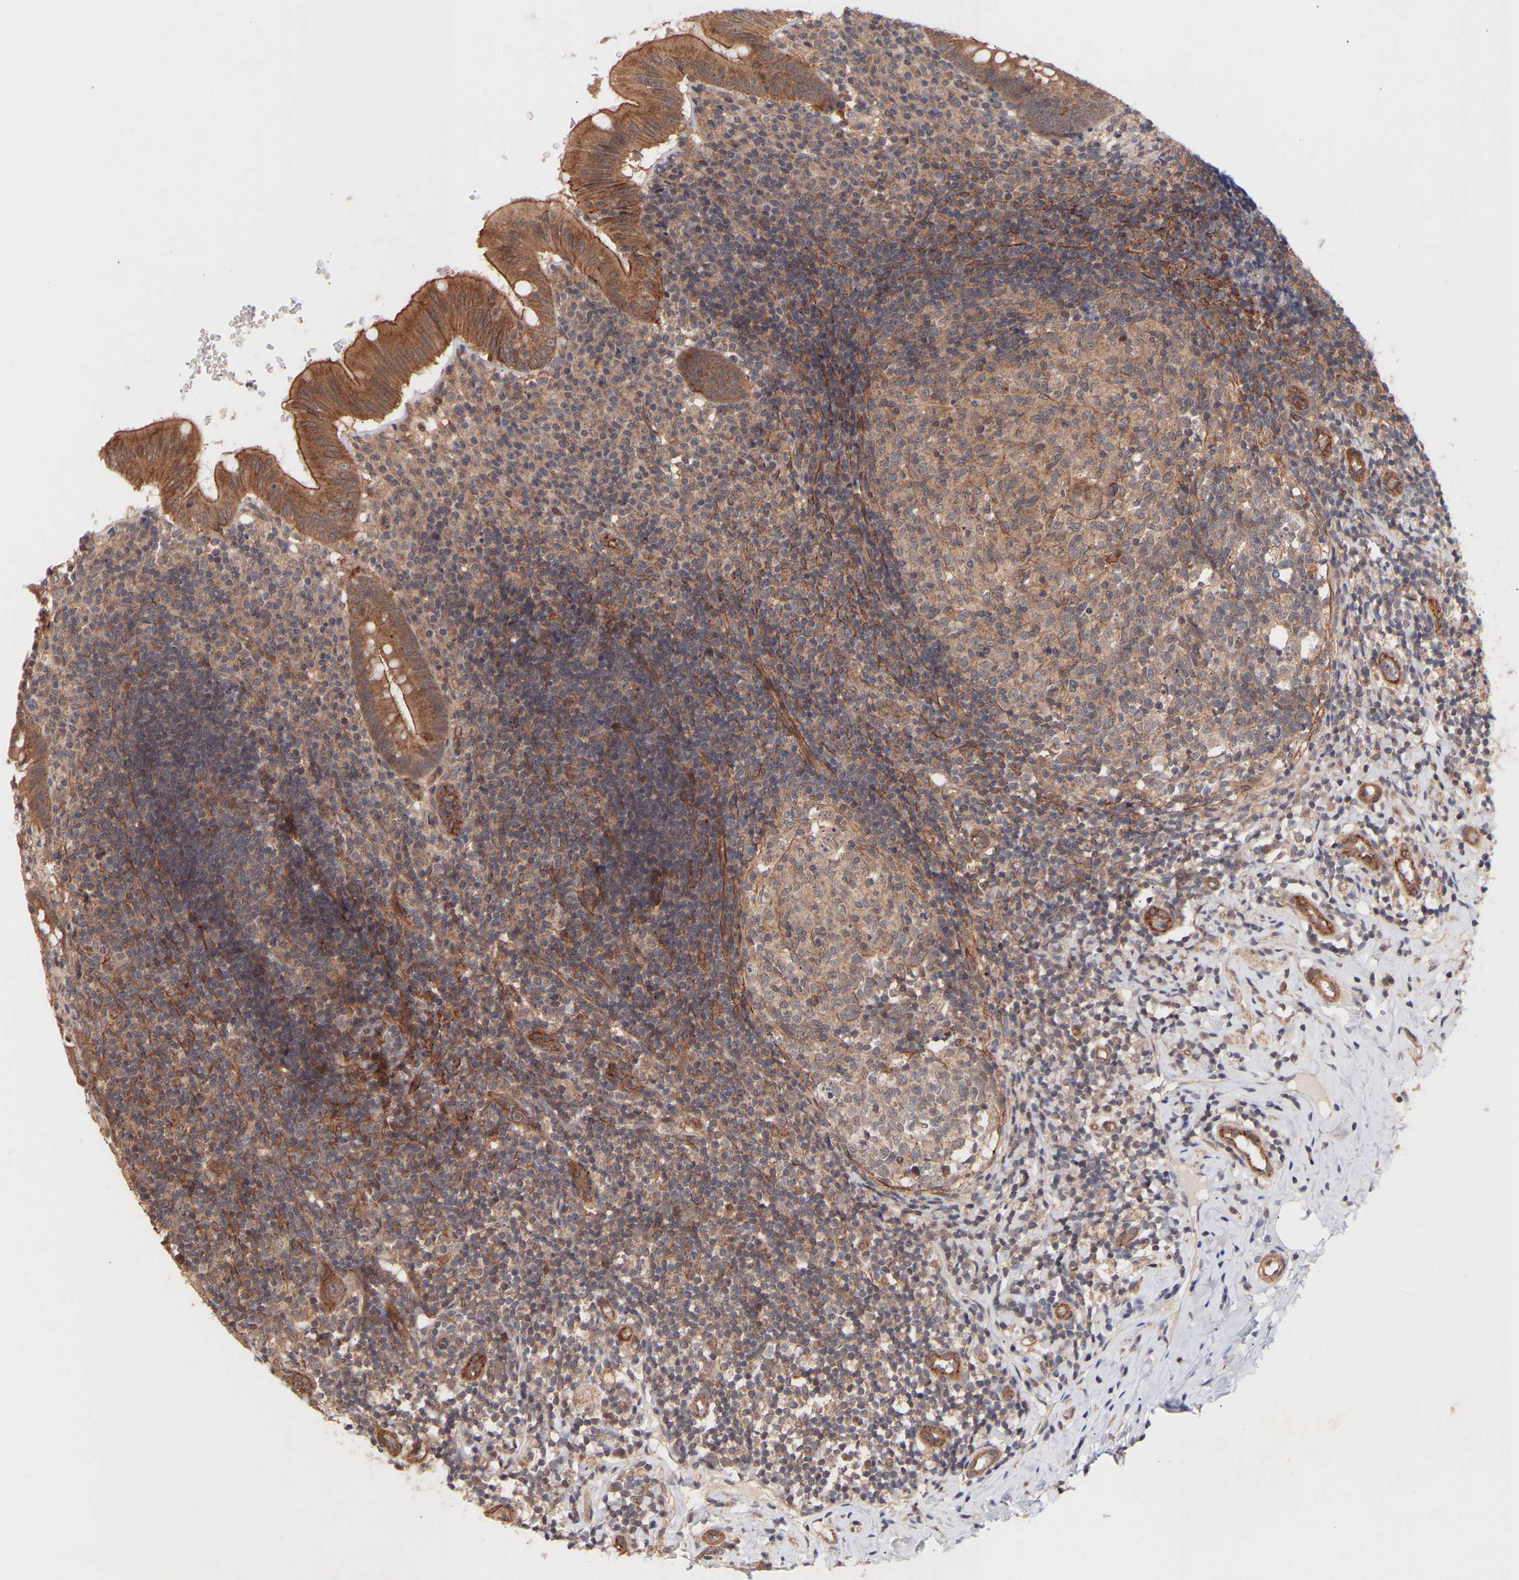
{"staining": {"intensity": "strong", "quantity": ">75%", "location": "cytoplasmic/membranous"}, "tissue": "appendix", "cell_type": "Glandular cells", "image_type": "normal", "snomed": [{"axis": "morphology", "description": "Normal tissue, NOS"}, {"axis": "topography", "description": "Appendix"}], "caption": "Protein expression analysis of benign appendix demonstrates strong cytoplasmic/membranous staining in approximately >75% of glandular cells.", "gene": "PDLIM5", "patient": {"sex": "male", "age": 8}}